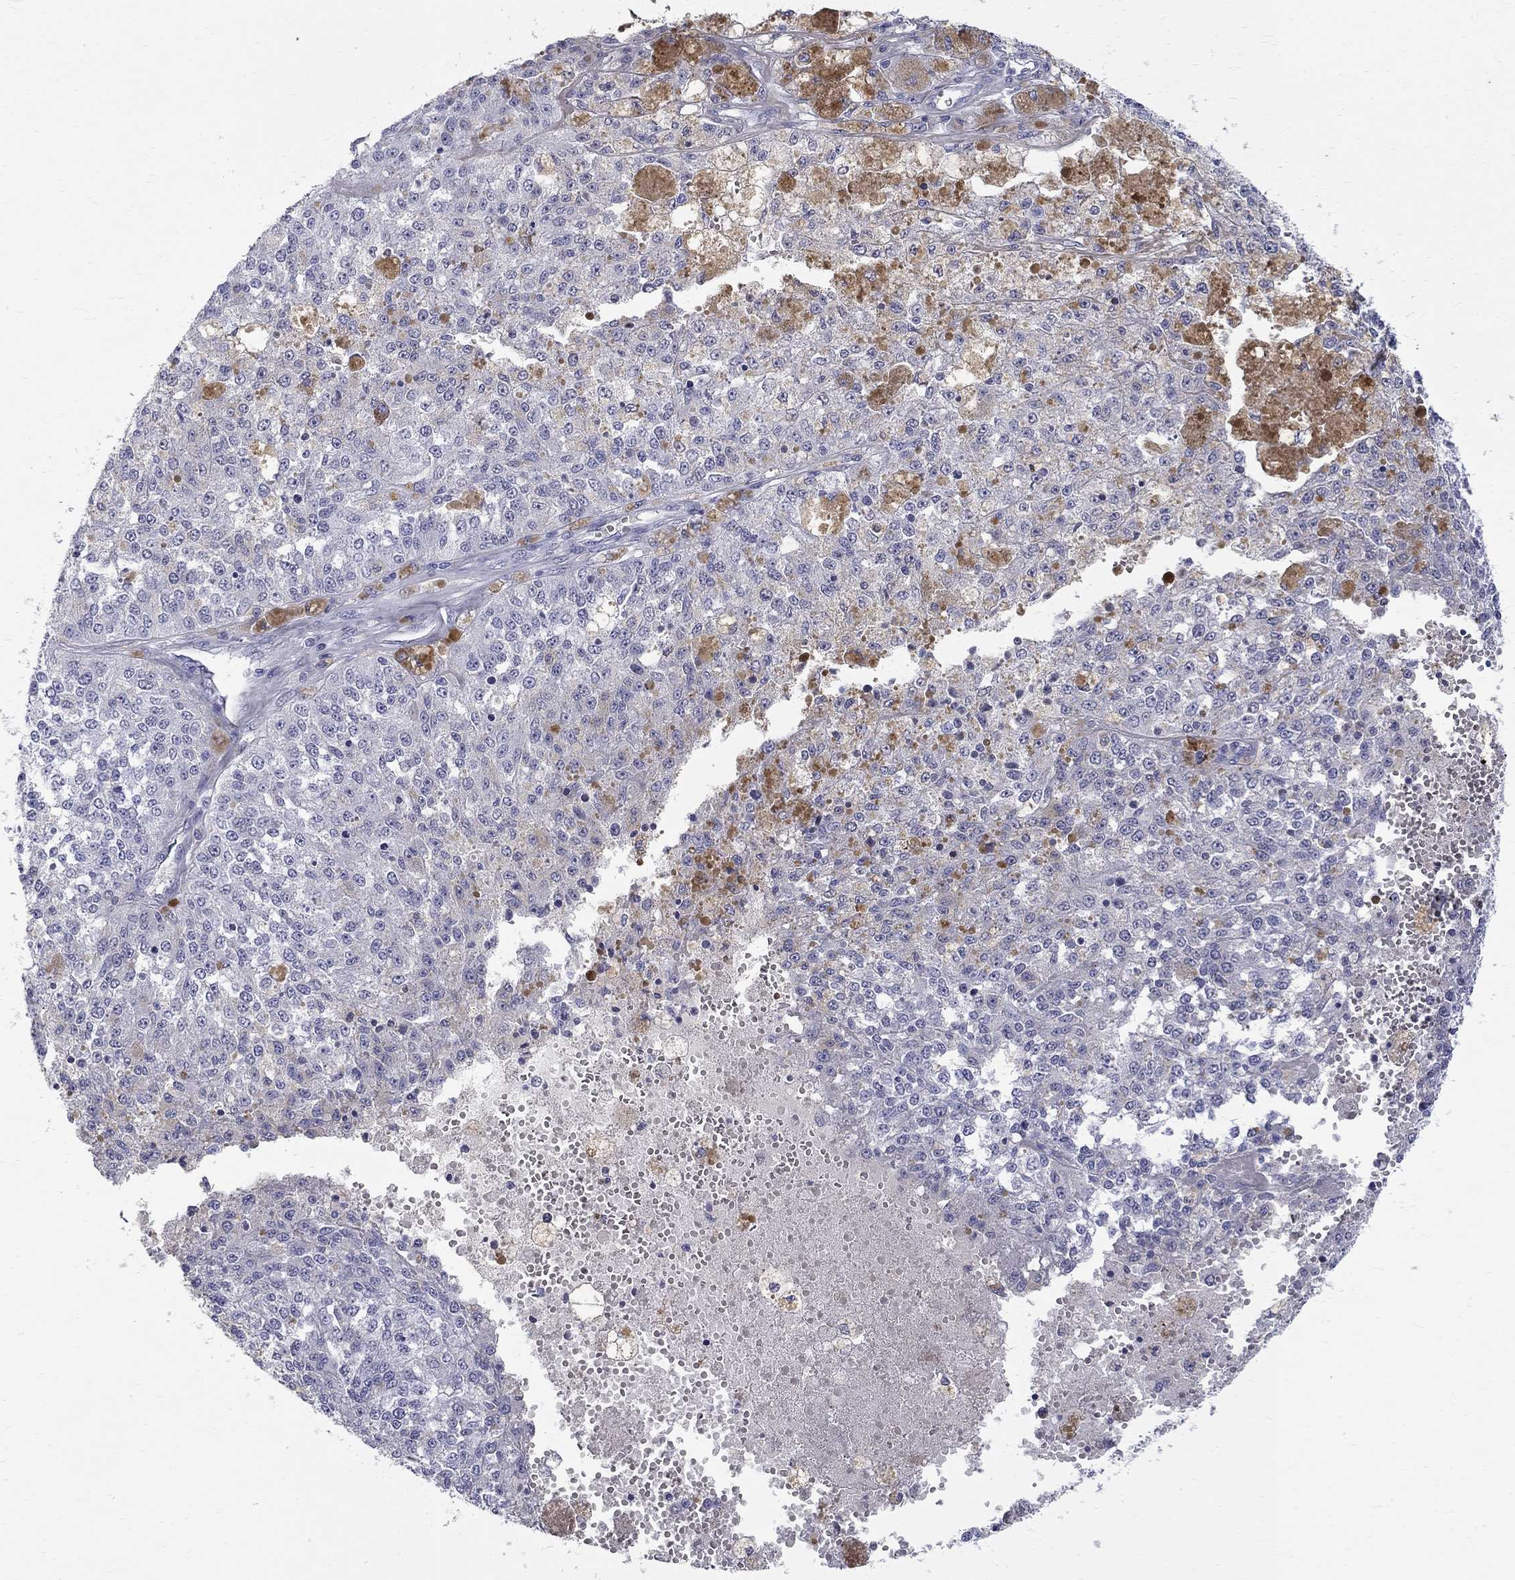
{"staining": {"intensity": "negative", "quantity": "none", "location": "none"}, "tissue": "melanoma", "cell_type": "Tumor cells", "image_type": "cancer", "snomed": [{"axis": "morphology", "description": "Malignant melanoma, Metastatic site"}, {"axis": "topography", "description": "Lymph node"}], "caption": "A high-resolution photomicrograph shows immunohistochemistry (IHC) staining of melanoma, which demonstrates no significant staining in tumor cells.", "gene": "PHOX2B", "patient": {"sex": "female", "age": 64}}